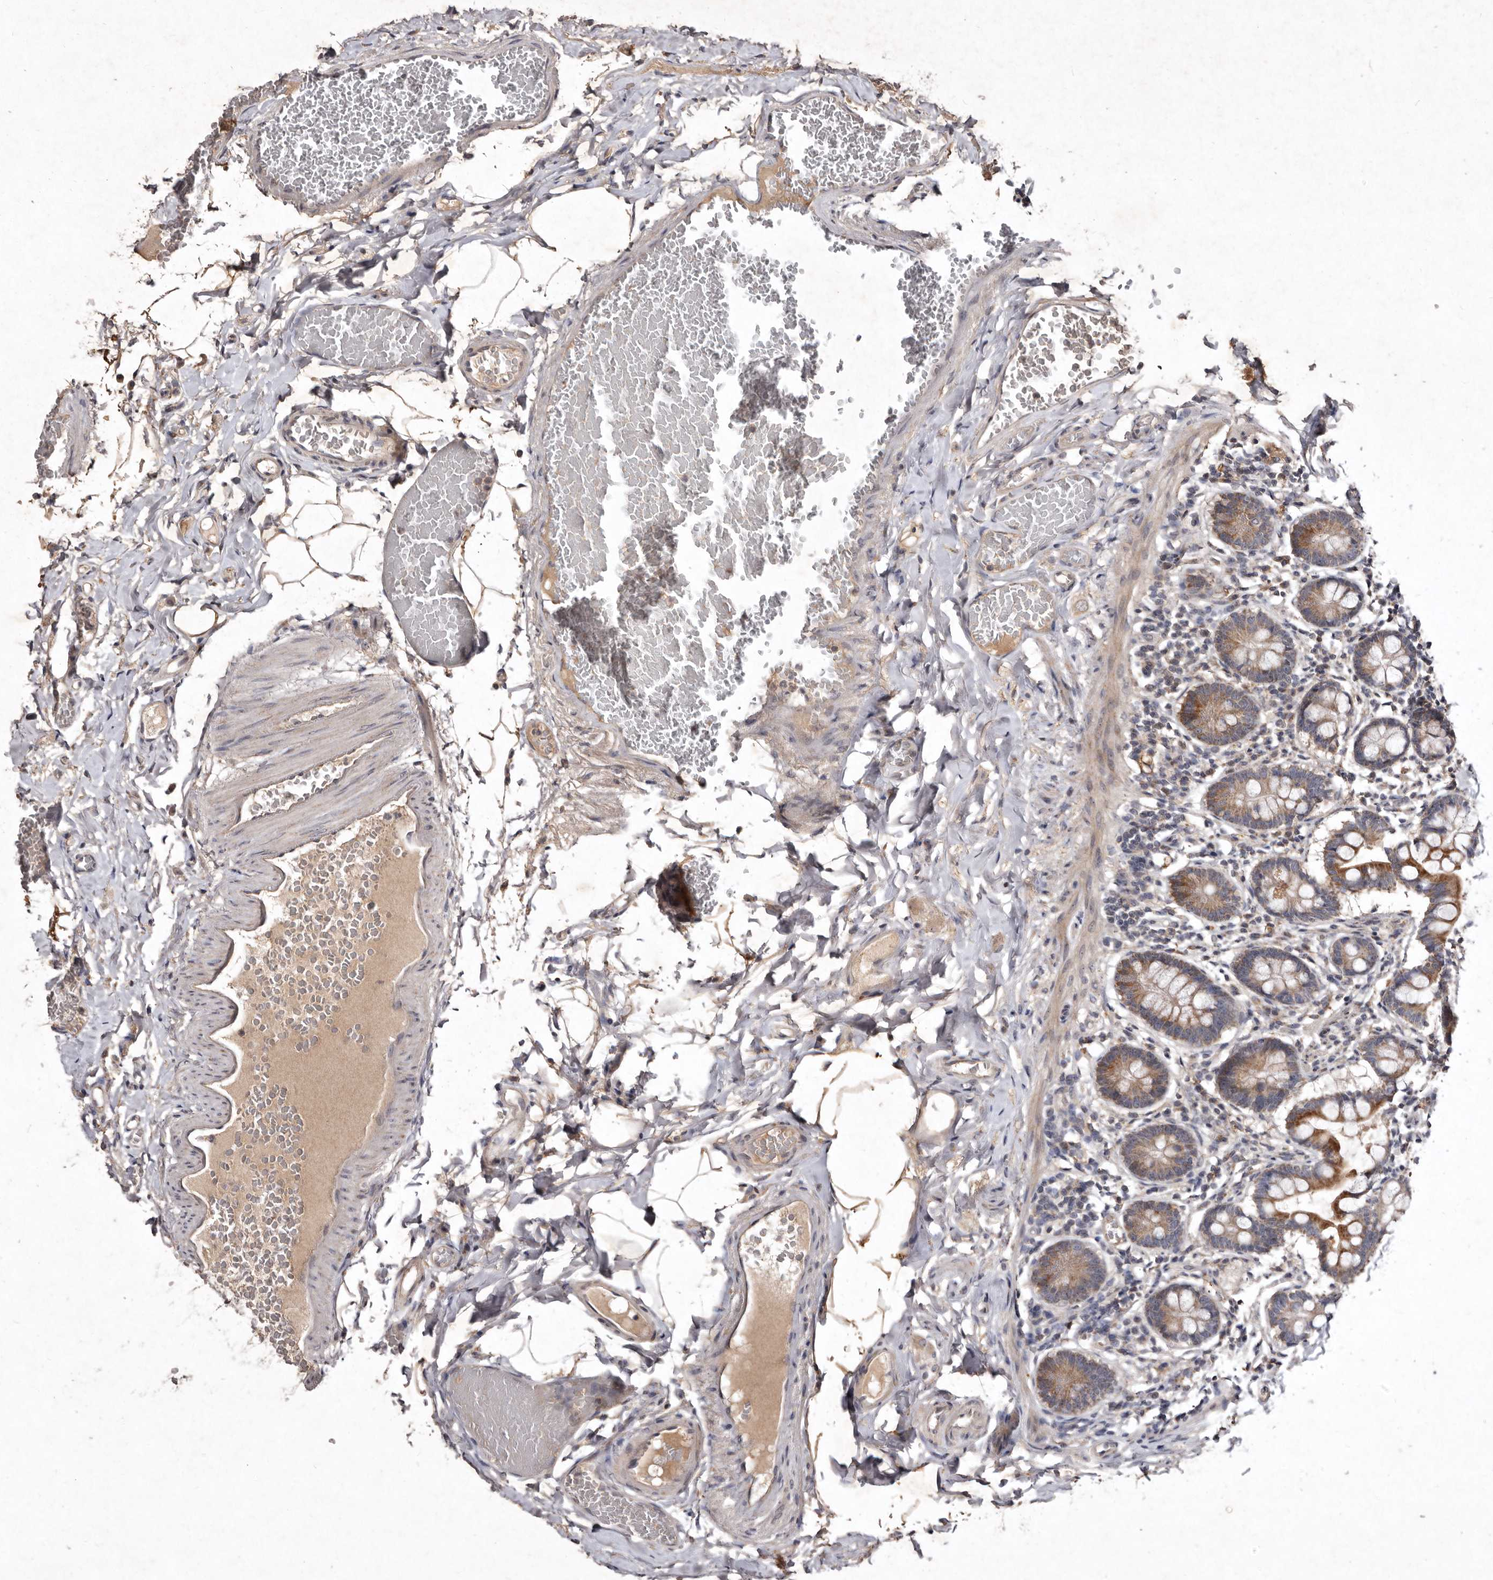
{"staining": {"intensity": "moderate", "quantity": ">75%", "location": "cytoplasmic/membranous"}, "tissue": "small intestine", "cell_type": "Glandular cells", "image_type": "normal", "snomed": [{"axis": "morphology", "description": "Normal tissue, NOS"}, {"axis": "topography", "description": "Small intestine"}], "caption": "High-magnification brightfield microscopy of benign small intestine stained with DAB (brown) and counterstained with hematoxylin (blue). glandular cells exhibit moderate cytoplasmic/membranous positivity is identified in approximately>75% of cells. The staining is performed using DAB brown chromogen to label protein expression. The nuclei are counter-stained blue using hematoxylin.", "gene": "FLAD1", "patient": {"sex": "male", "age": 41}}